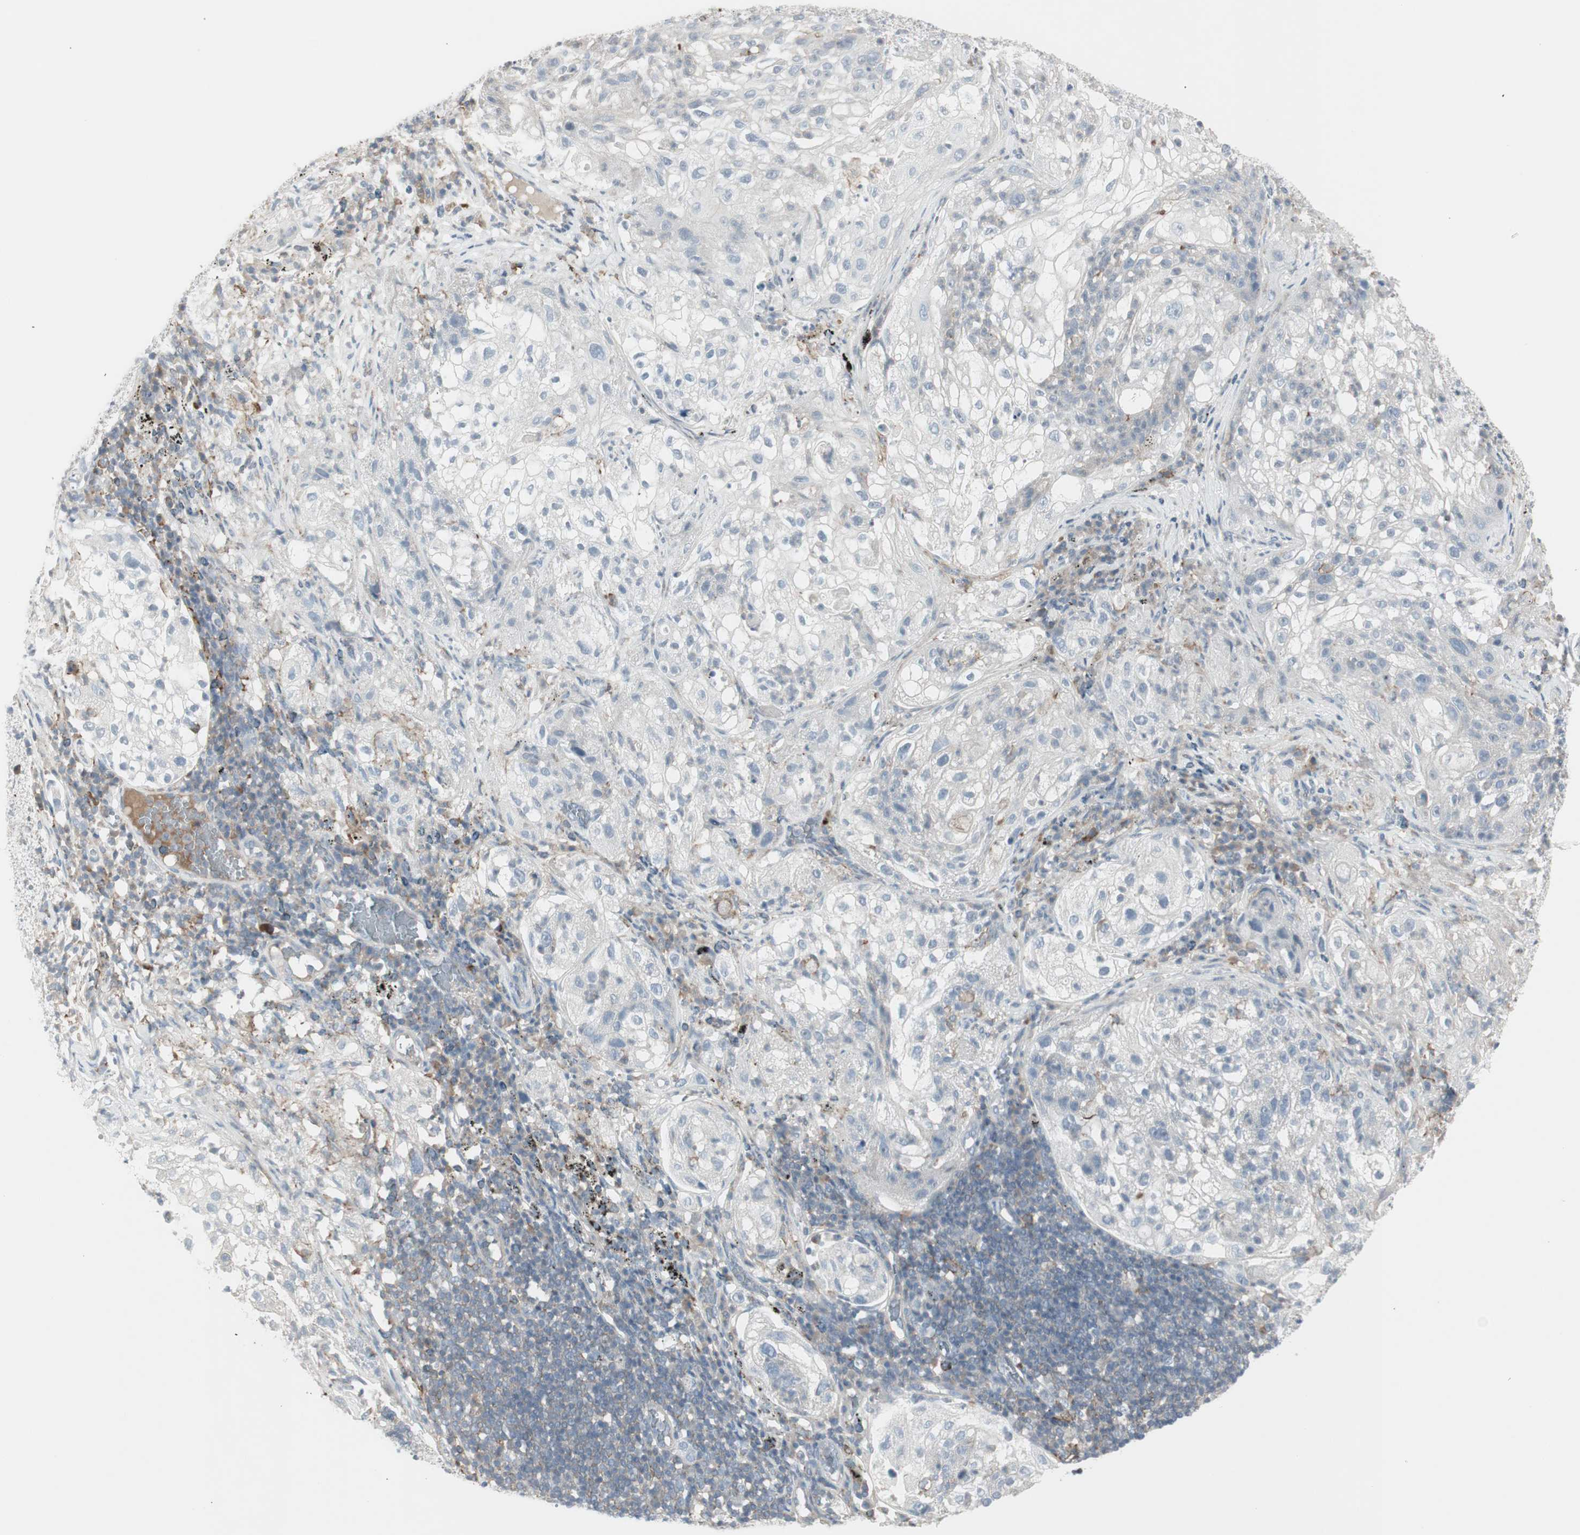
{"staining": {"intensity": "negative", "quantity": "none", "location": "none"}, "tissue": "lung cancer", "cell_type": "Tumor cells", "image_type": "cancer", "snomed": [{"axis": "morphology", "description": "Inflammation, NOS"}, {"axis": "morphology", "description": "Squamous cell carcinoma, NOS"}, {"axis": "topography", "description": "Lymph node"}, {"axis": "topography", "description": "Soft tissue"}, {"axis": "topography", "description": "Lung"}], "caption": "Tumor cells are negative for brown protein staining in lung squamous cell carcinoma.", "gene": "MAP4K4", "patient": {"sex": "male", "age": 66}}